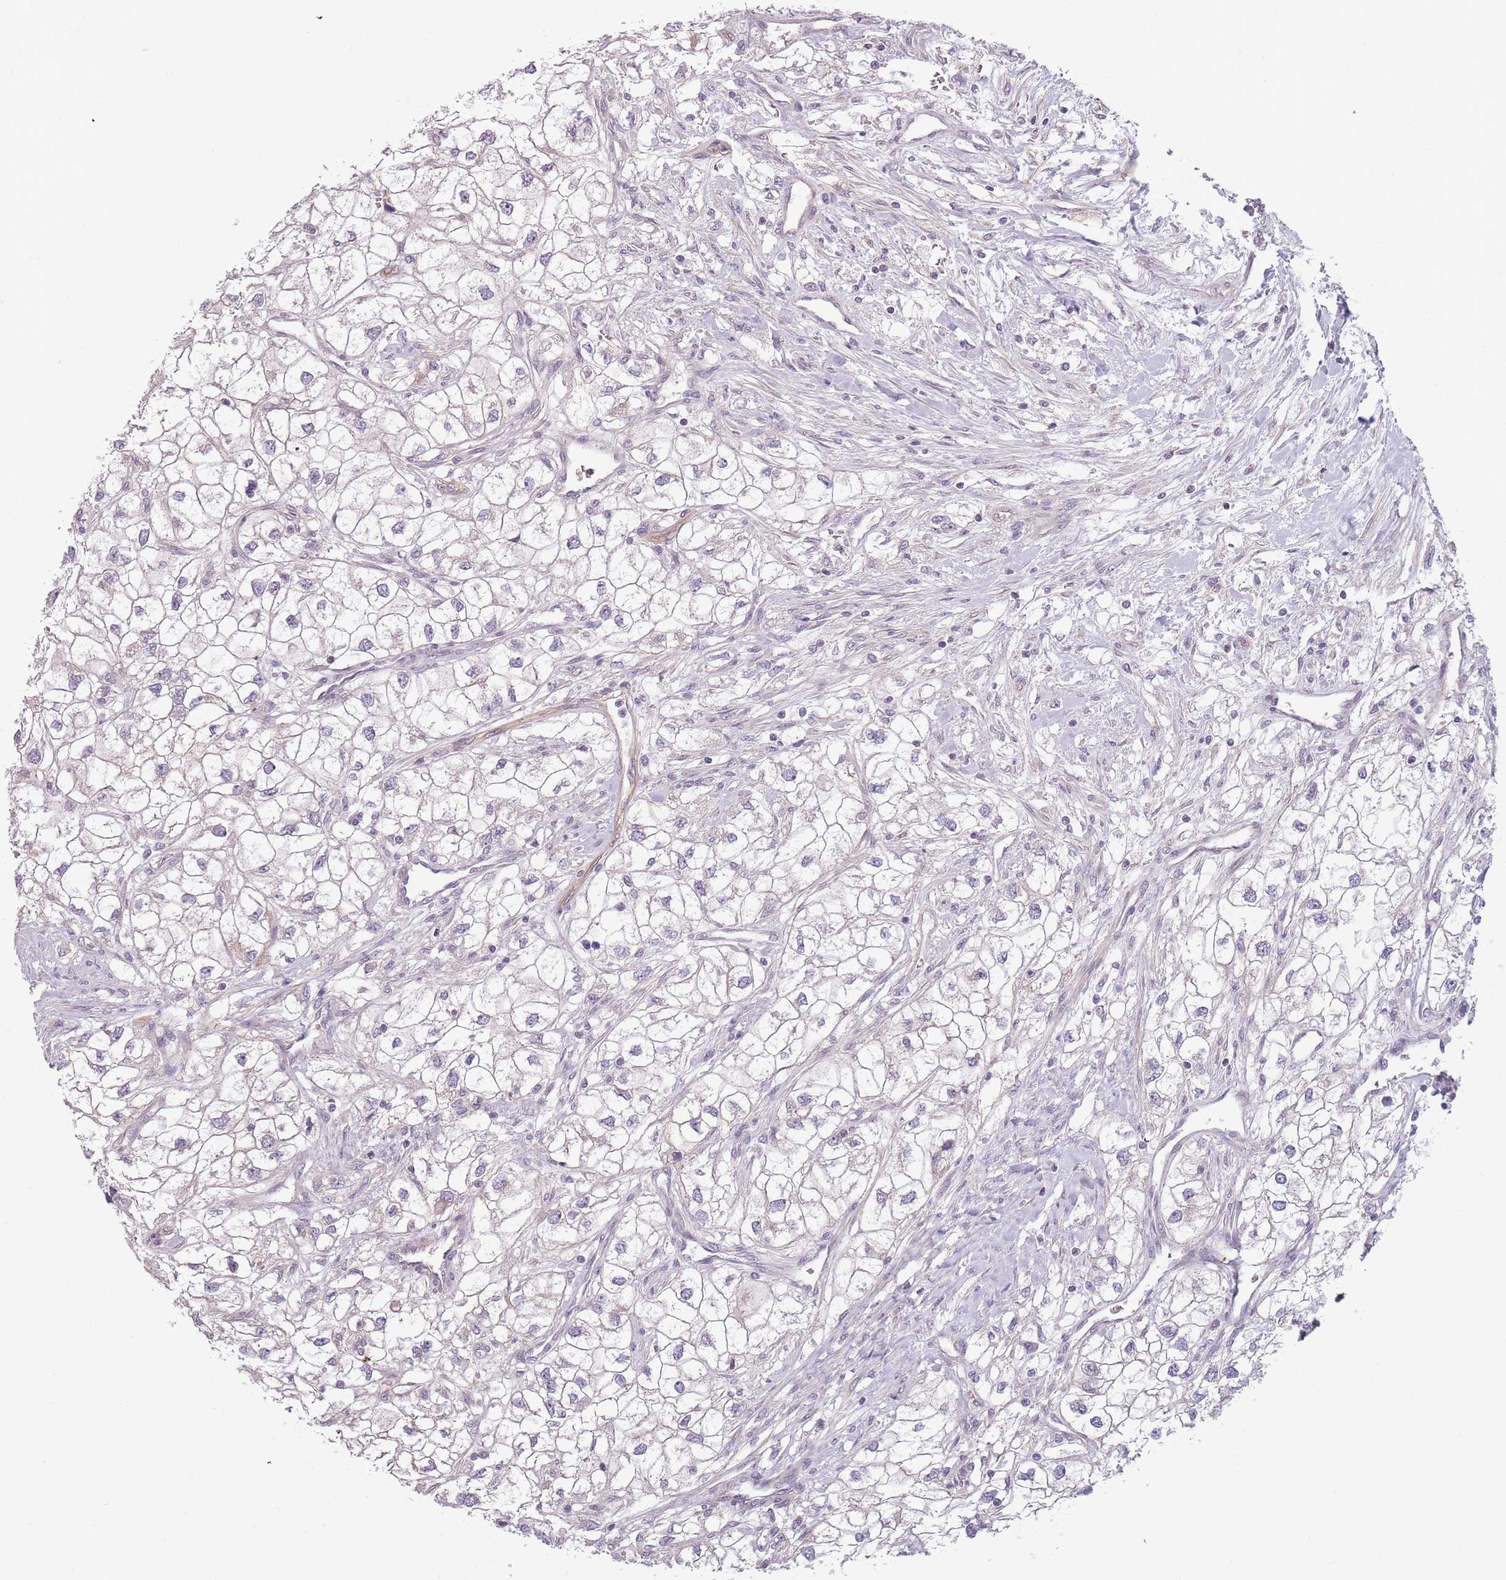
{"staining": {"intensity": "negative", "quantity": "none", "location": "none"}, "tissue": "renal cancer", "cell_type": "Tumor cells", "image_type": "cancer", "snomed": [{"axis": "morphology", "description": "Adenocarcinoma, NOS"}, {"axis": "topography", "description": "Kidney"}], "caption": "This is an immunohistochemistry (IHC) image of human renal adenocarcinoma. There is no positivity in tumor cells.", "gene": "TLCD2", "patient": {"sex": "male", "age": 59}}